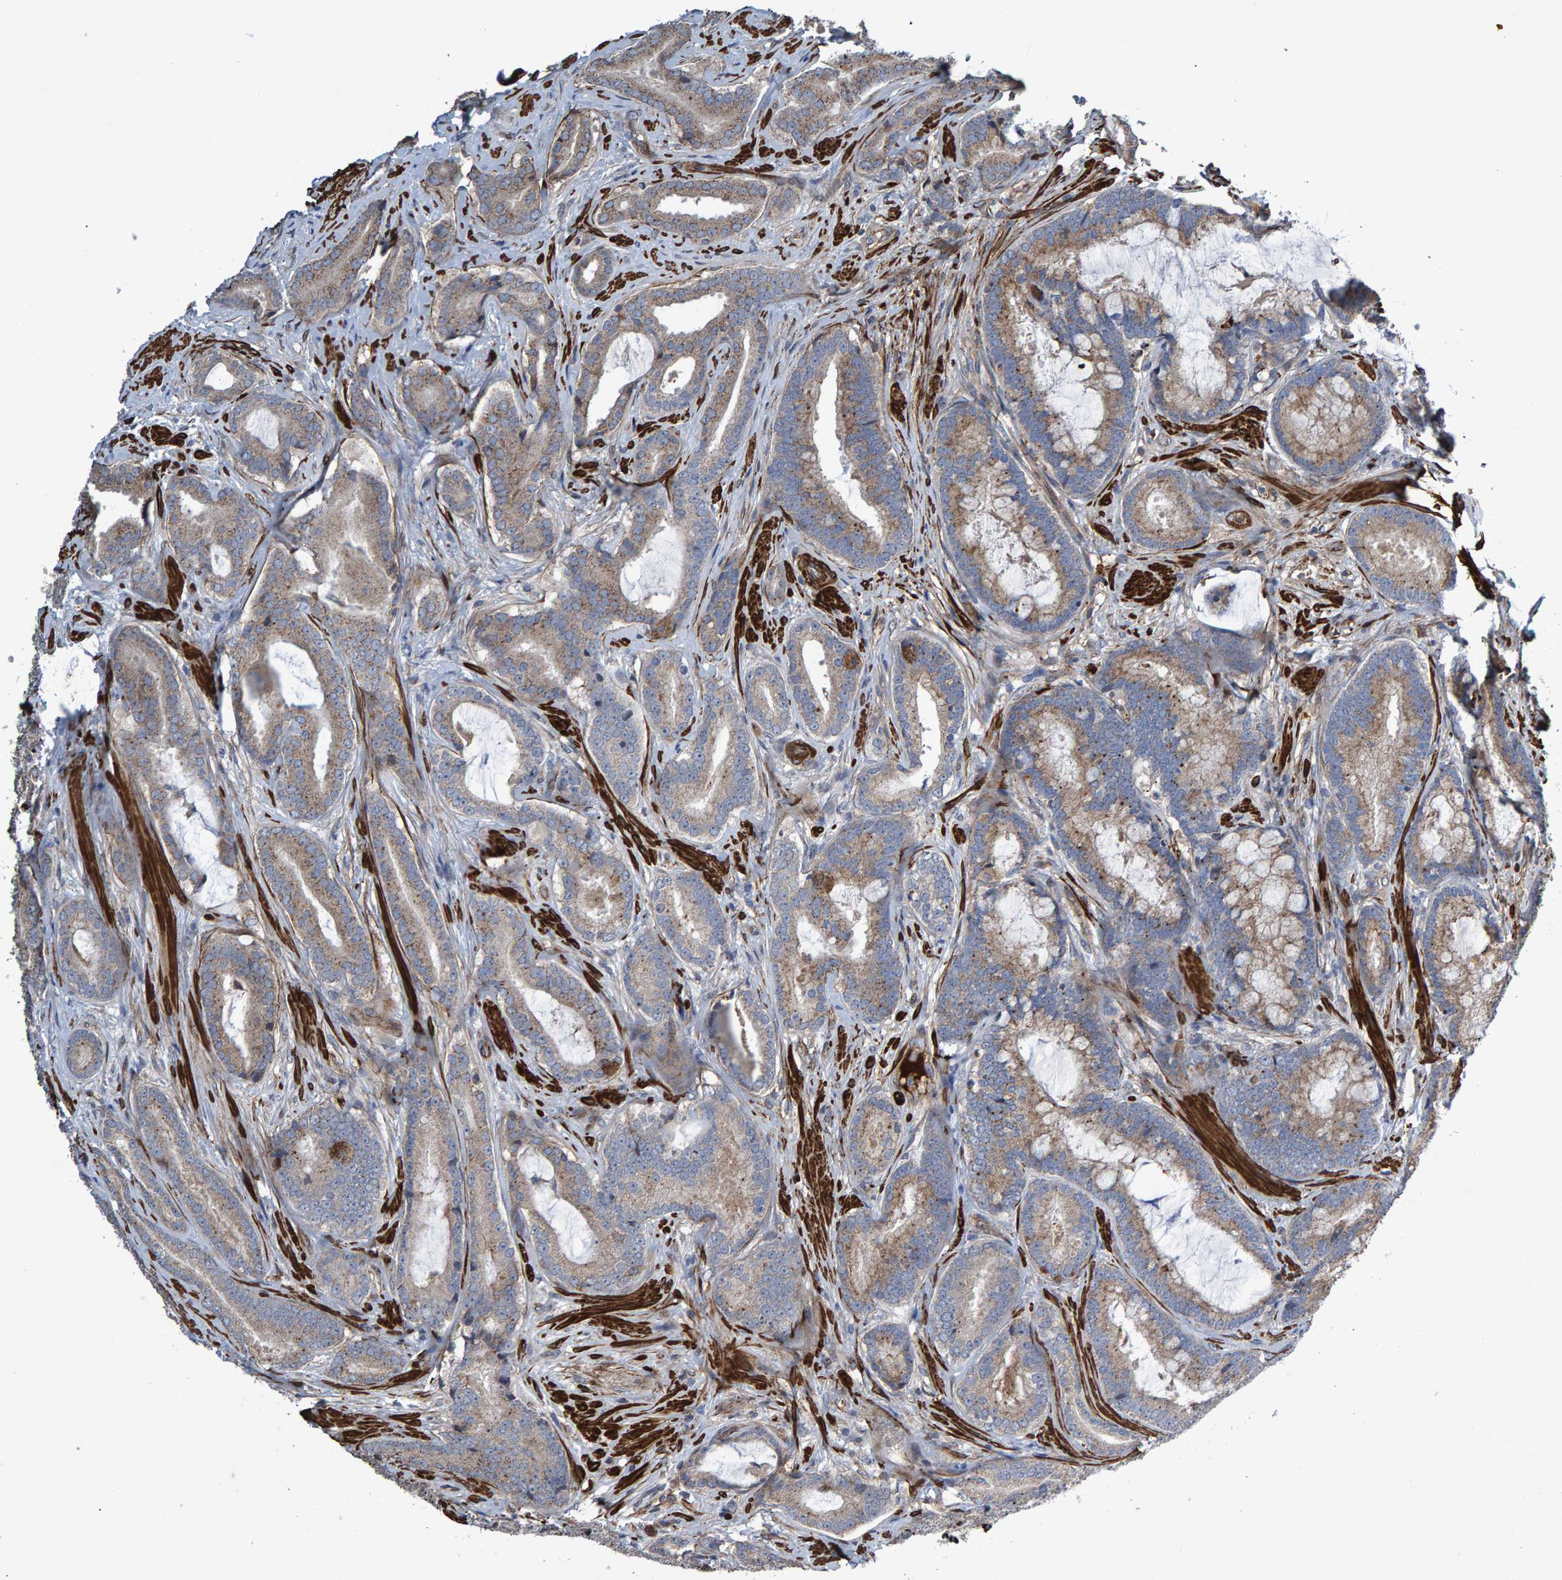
{"staining": {"intensity": "weak", "quantity": "25%-75%", "location": "cytoplasmic/membranous"}, "tissue": "prostate cancer", "cell_type": "Tumor cells", "image_type": "cancer", "snomed": [{"axis": "morphology", "description": "Adenocarcinoma, High grade"}, {"axis": "topography", "description": "Prostate"}], "caption": "This histopathology image exhibits immunohistochemistry staining of human adenocarcinoma (high-grade) (prostate), with low weak cytoplasmic/membranous staining in approximately 25%-75% of tumor cells.", "gene": "SLIT2", "patient": {"sex": "male", "age": 55}}